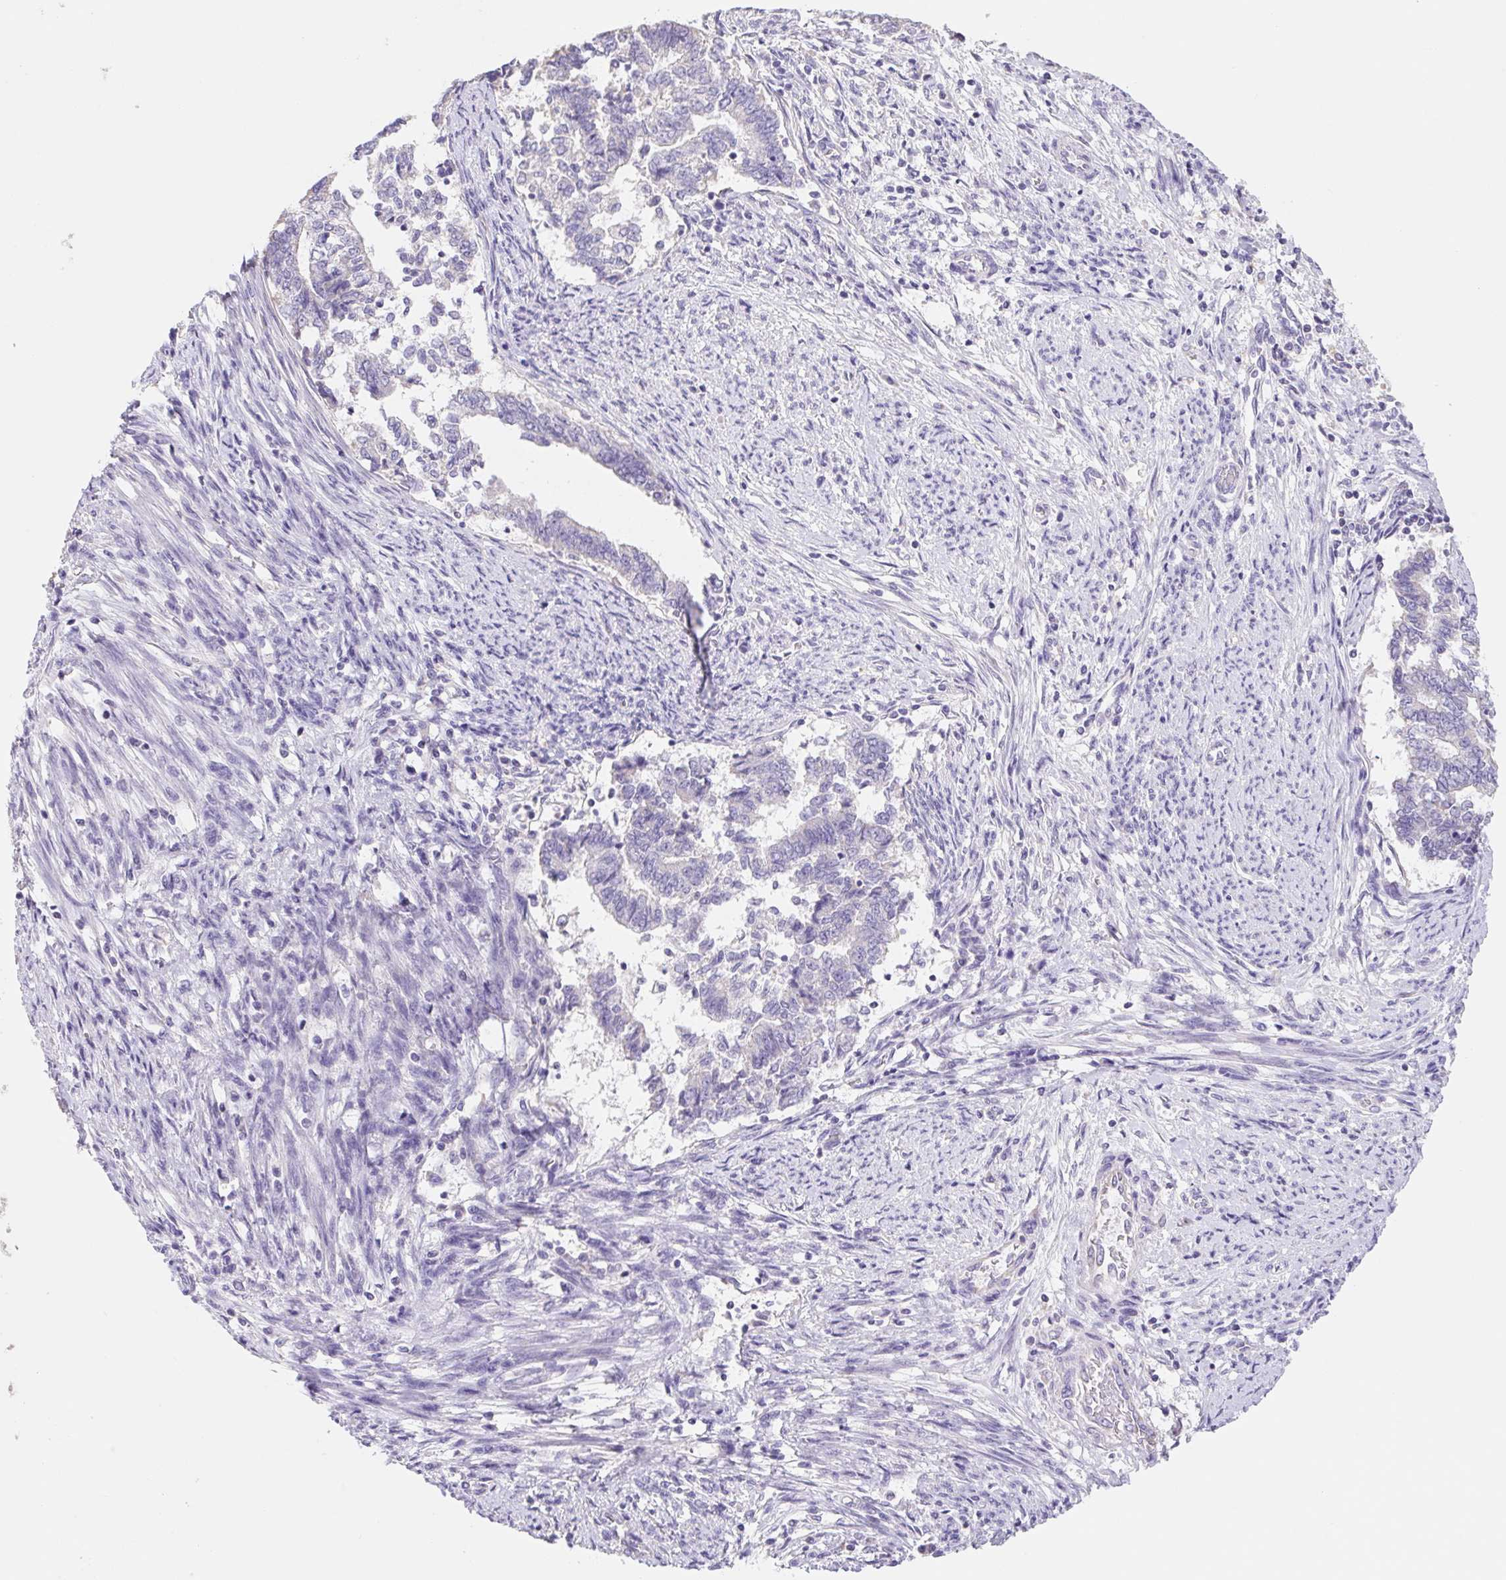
{"staining": {"intensity": "negative", "quantity": "none", "location": "none"}, "tissue": "endometrial cancer", "cell_type": "Tumor cells", "image_type": "cancer", "snomed": [{"axis": "morphology", "description": "Adenocarcinoma, NOS"}, {"axis": "topography", "description": "Endometrium"}], "caption": "The photomicrograph reveals no staining of tumor cells in endometrial cancer (adenocarcinoma).", "gene": "FKBP6", "patient": {"sex": "female", "age": 65}}